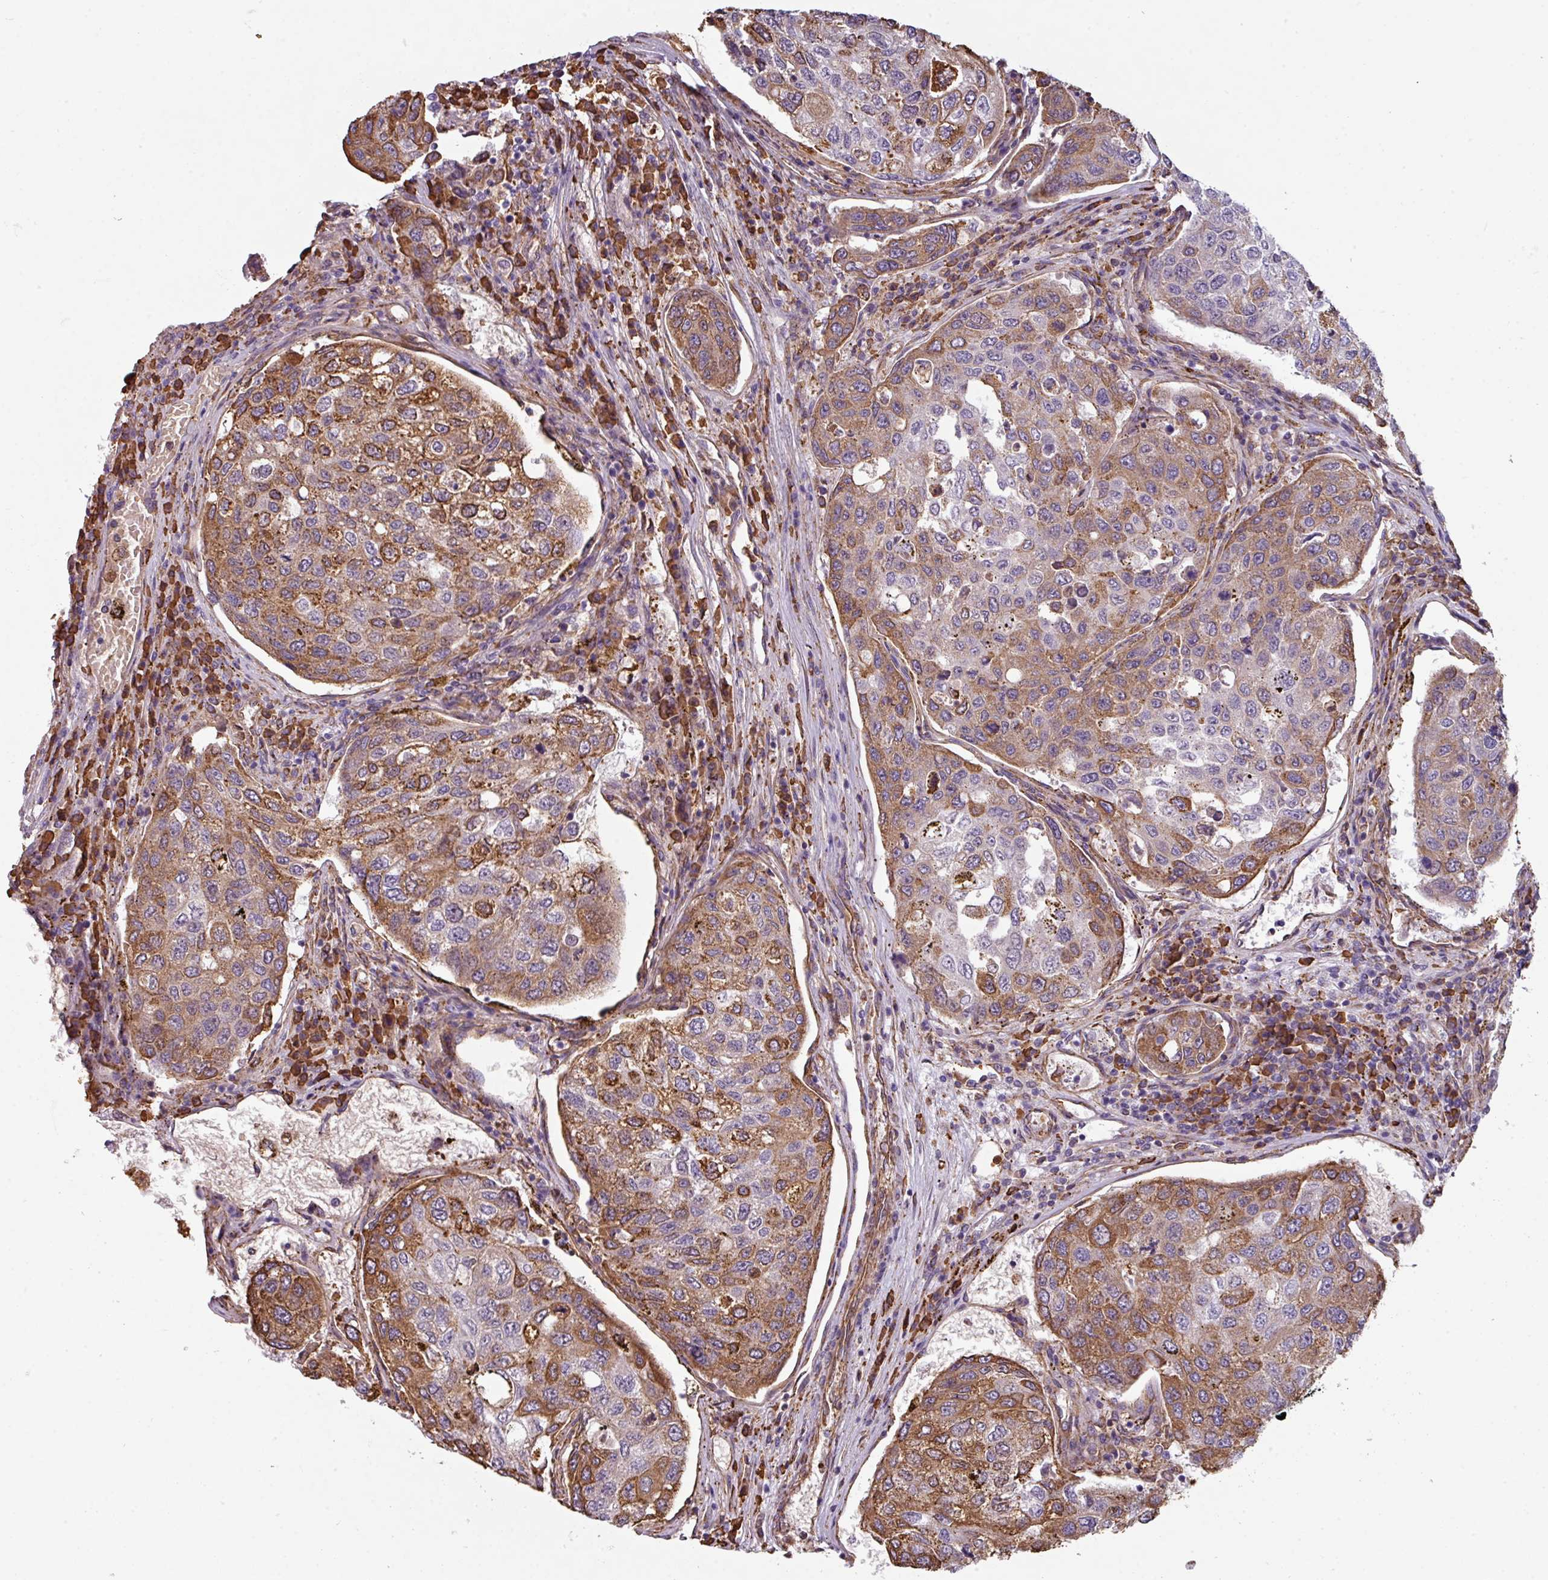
{"staining": {"intensity": "strong", "quantity": "25%-75%", "location": "cytoplasmic/membranous"}, "tissue": "urothelial cancer", "cell_type": "Tumor cells", "image_type": "cancer", "snomed": [{"axis": "morphology", "description": "Urothelial carcinoma, High grade"}, {"axis": "topography", "description": "Lymph node"}, {"axis": "topography", "description": "Urinary bladder"}], "caption": "Human urothelial cancer stained for a protein (brown) shows strong cytoplasmic/membranous positive expression in approximately 25%-75% of tumor cells.", "gene": "BUD23", "patient": {"sex": "male", "age": 51}}